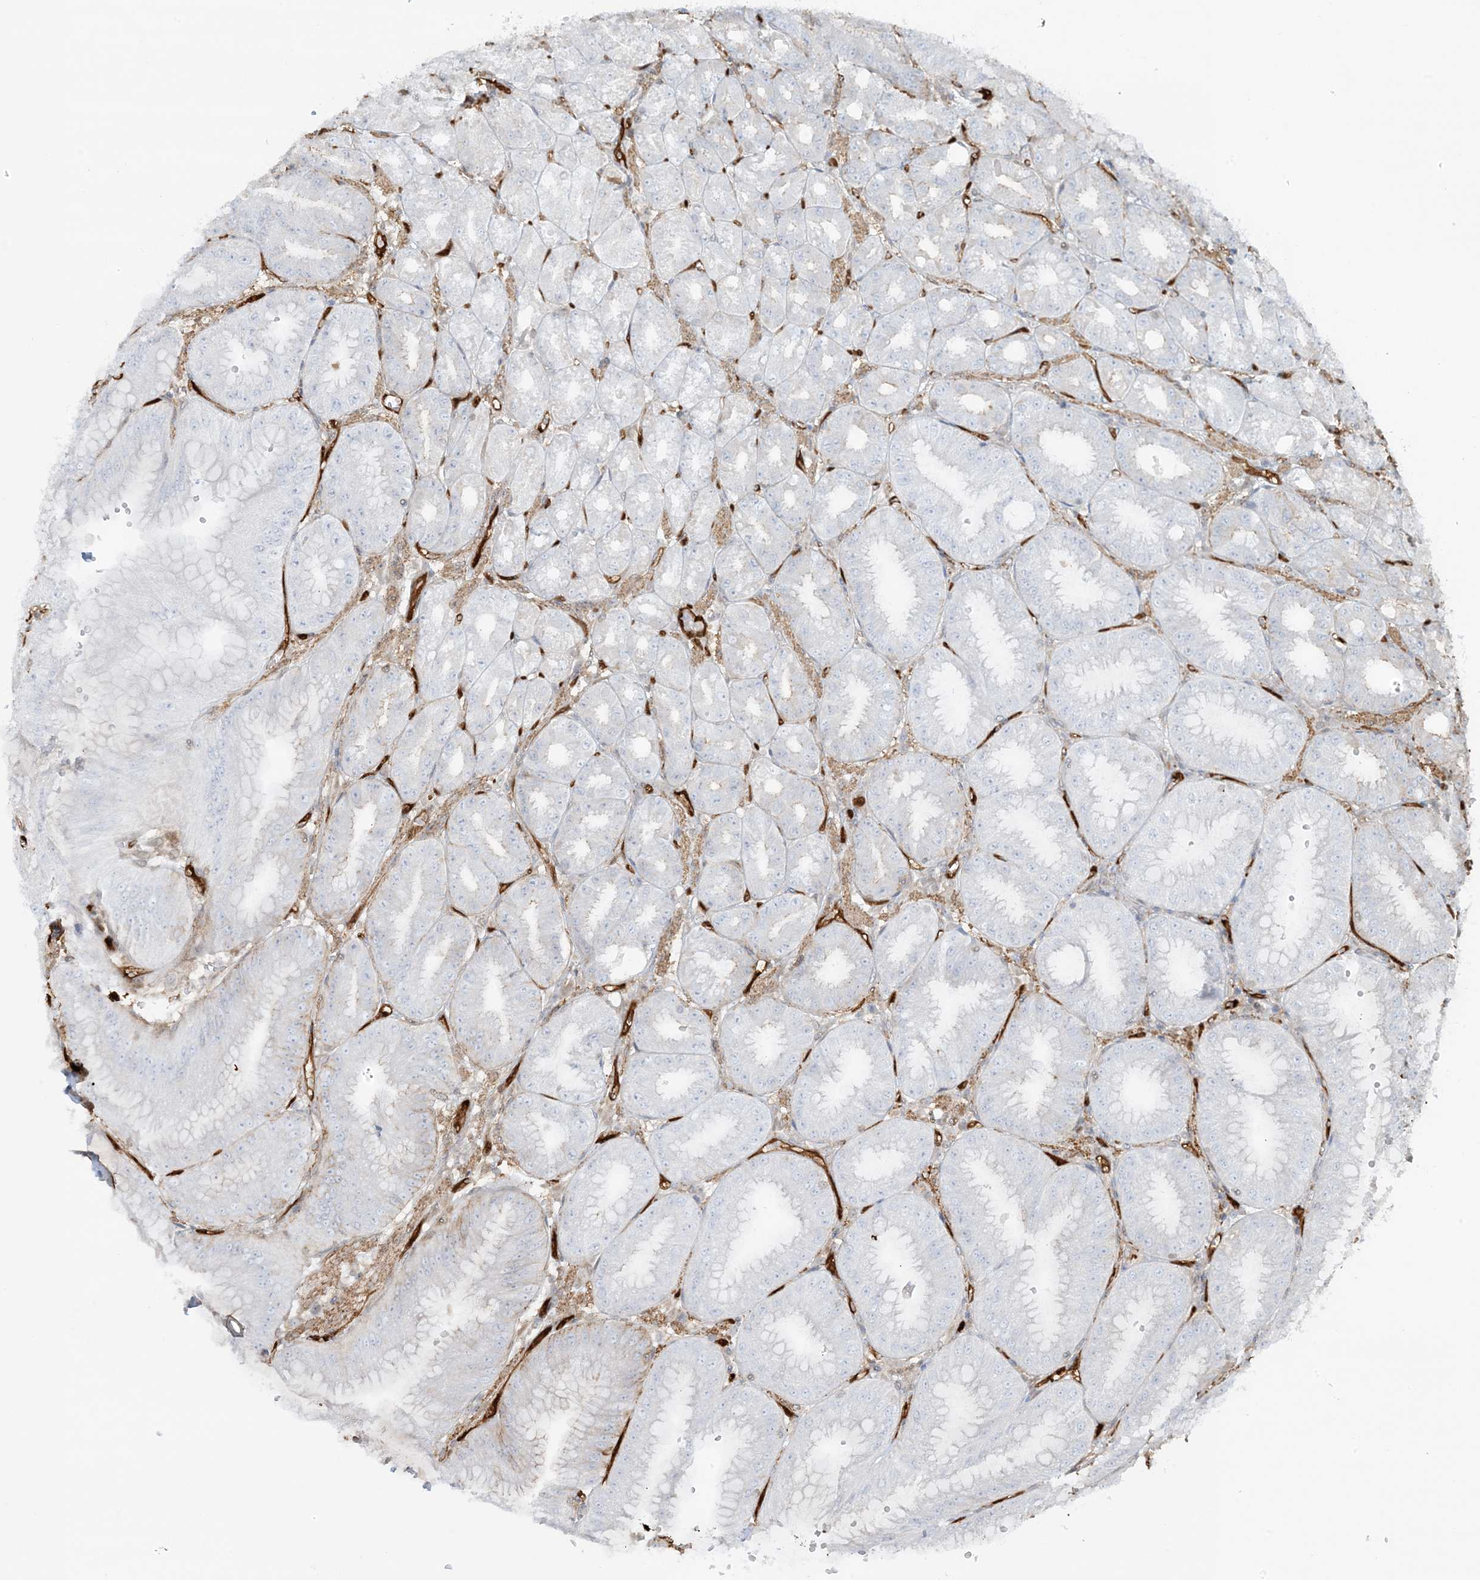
{"staining": {"intensity": "negative", "quantity": "none", "location": "none"}, "tissue": "stomach", "cell_type": "Glandular cells", "image_type": "normal", "snomed": [{"axis": "morphology", "description": "Normal tissue, NOS"}, {"axis": "topography", "description": "Stomach, lower"}], "caption": "IHC image of unremarkable stomach: human stomach stained with DAB exhibits no significant protein expression in glandular cells. (DAB (3,3'-diaminobenzidine) IHC with hematoxylin counter stain).", "gene": "PPM1F", "patient": {"sex": "male", "age": 71}}